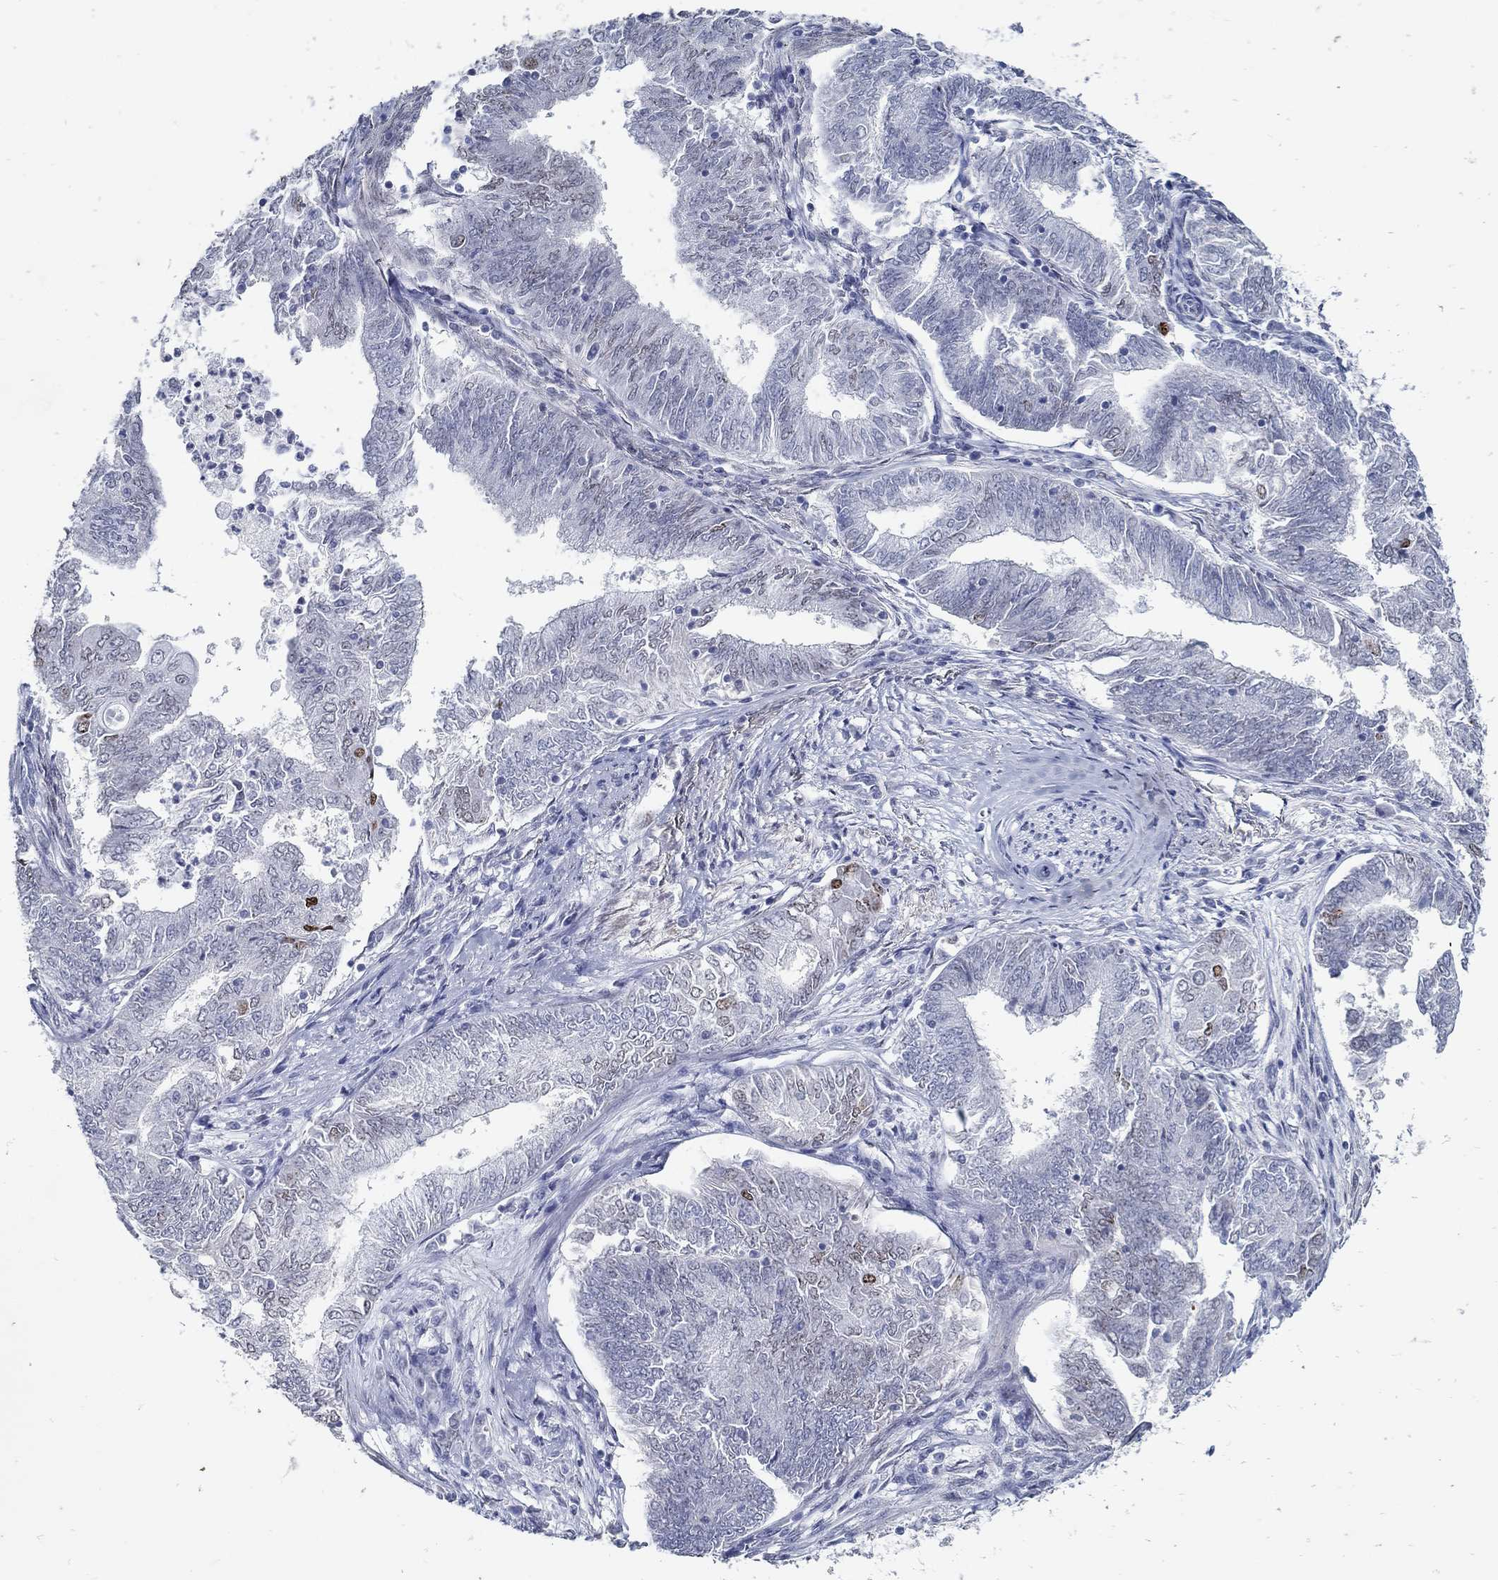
{"staining": {"intensity": "negative", "quantity": "none", "location": "none"}, "tissue": "endometrial cancer", "cell_type": "Tumor cells", "image_type": "cancer", "snomed": [{"axis": "morphology", "description": "Adenocarcinoma, NOS"}, {"axis": "topography", "description": "Endometrium"}], "caption": "Tumor cells show no significant protein staining in endometrial cancer.", "gene": "USP29", "patient": {"sex": "female", "age": 62}}